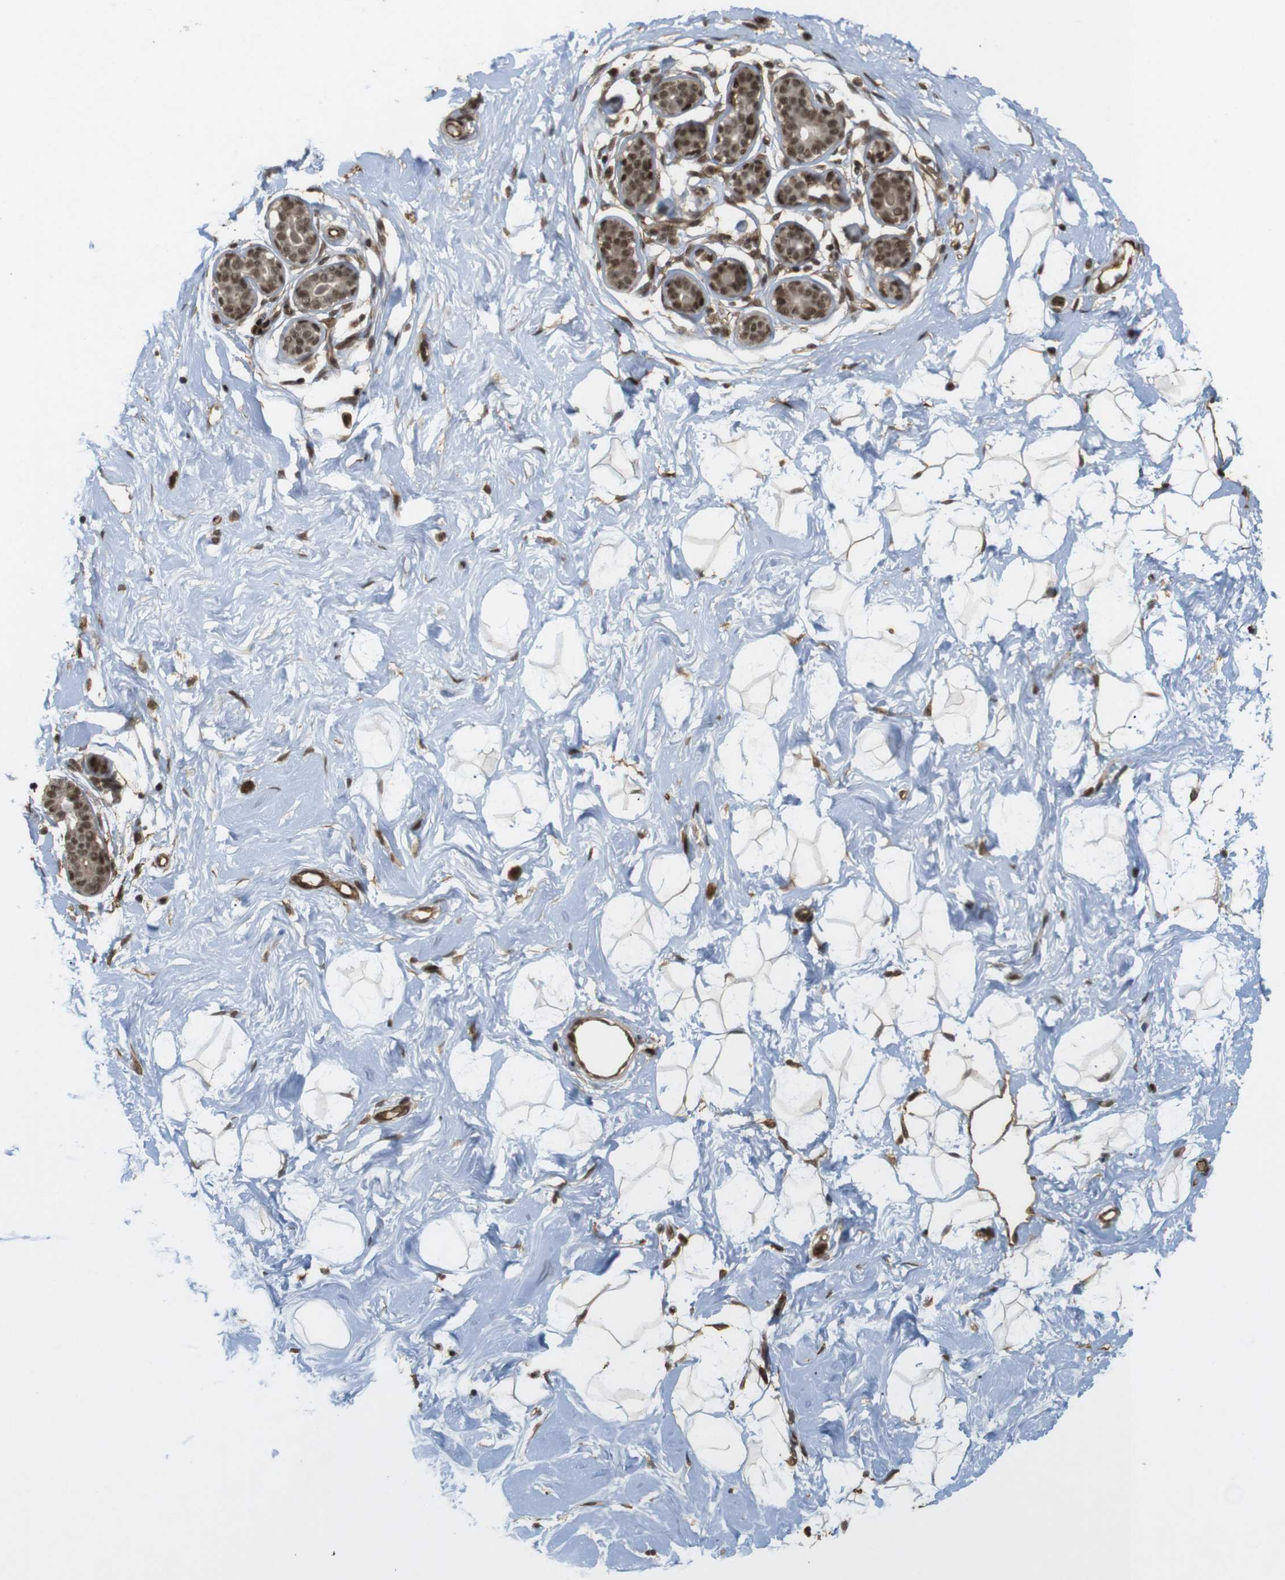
{"staining": {"intensity": "moderate", "quantity": ">75%", "location": "cytoplasmic/membranous"}, "tissue": "breast", "cell_type": "Adipocytes", "image_type": "normal", "snomed": [{"axis": "morphology", "description": "Normal tissue, NOS"}, {"axis": "topography", "description": "Breast"}], "caption": "Protein staining by immunohistochemistry displays moderate cytoplasmic/membranous expression in approximately >75% of adipocytes in unremarkable breast. The protein is stained brown, and the nuclei are stained in blue (DAB IHC with brightfield microscopy, high magnification).", "gene": "SP2", "patient": {"sex": "female", "age": 23}}